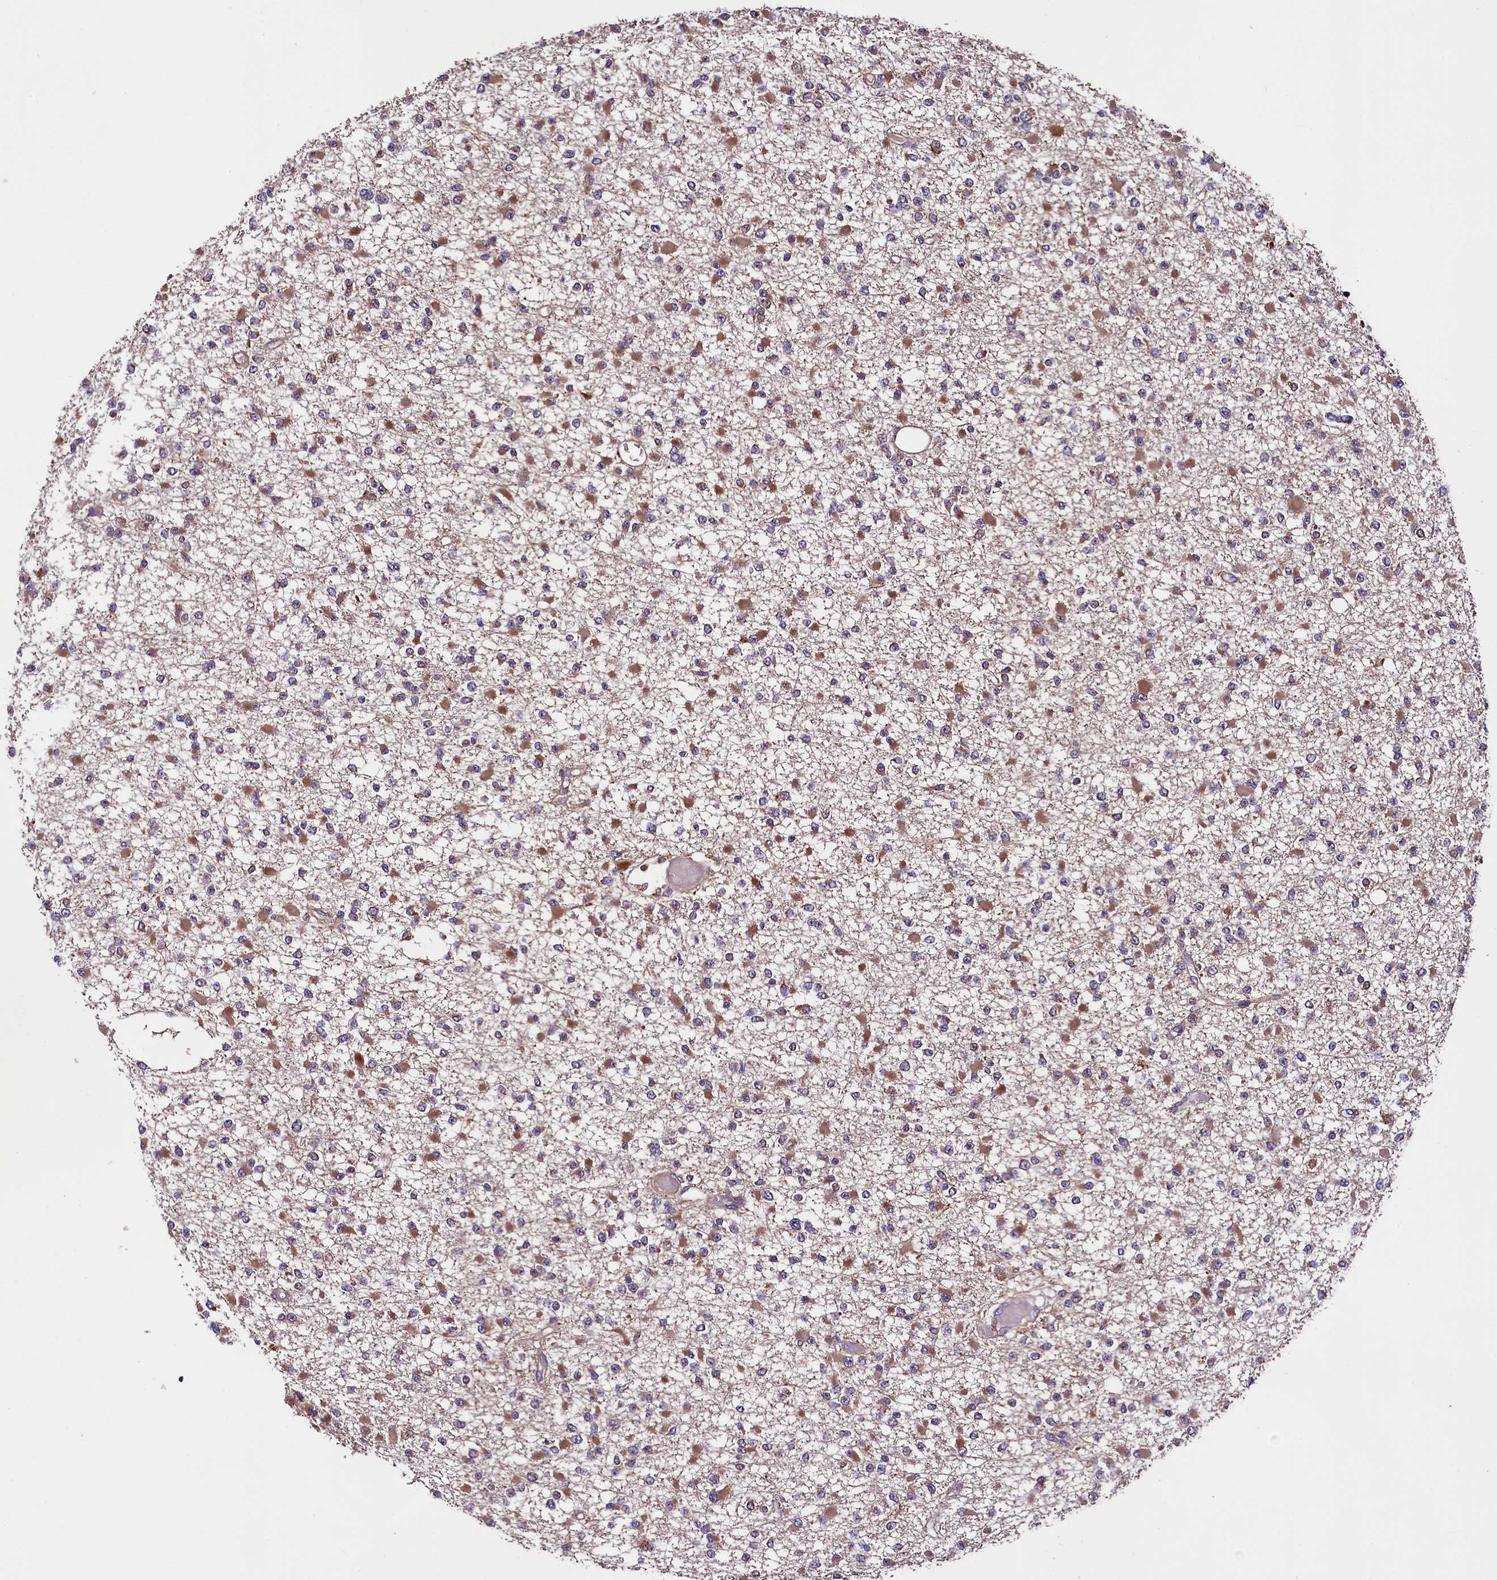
{"staining": {"intensity": "moderate", "quantity": "25%-75%", "location": "cytoplasmic/membranous"}, "tissue": "glioma", "cell_type": "Tumor cells", "image_type": "cancer", "snomed": [{"axis": "morphology", "description": "Glioma, malignant, Low grade"}, {"axis": "topography", "description": "Brain"}], "caption": "A medium amount of moderate cytoplasmic/membranous staining is seen in approximately 25%-75% of tumor cells in glioma tissue.", "gene": "DOHH", "patient": {"sex": "female", "age": 22}}